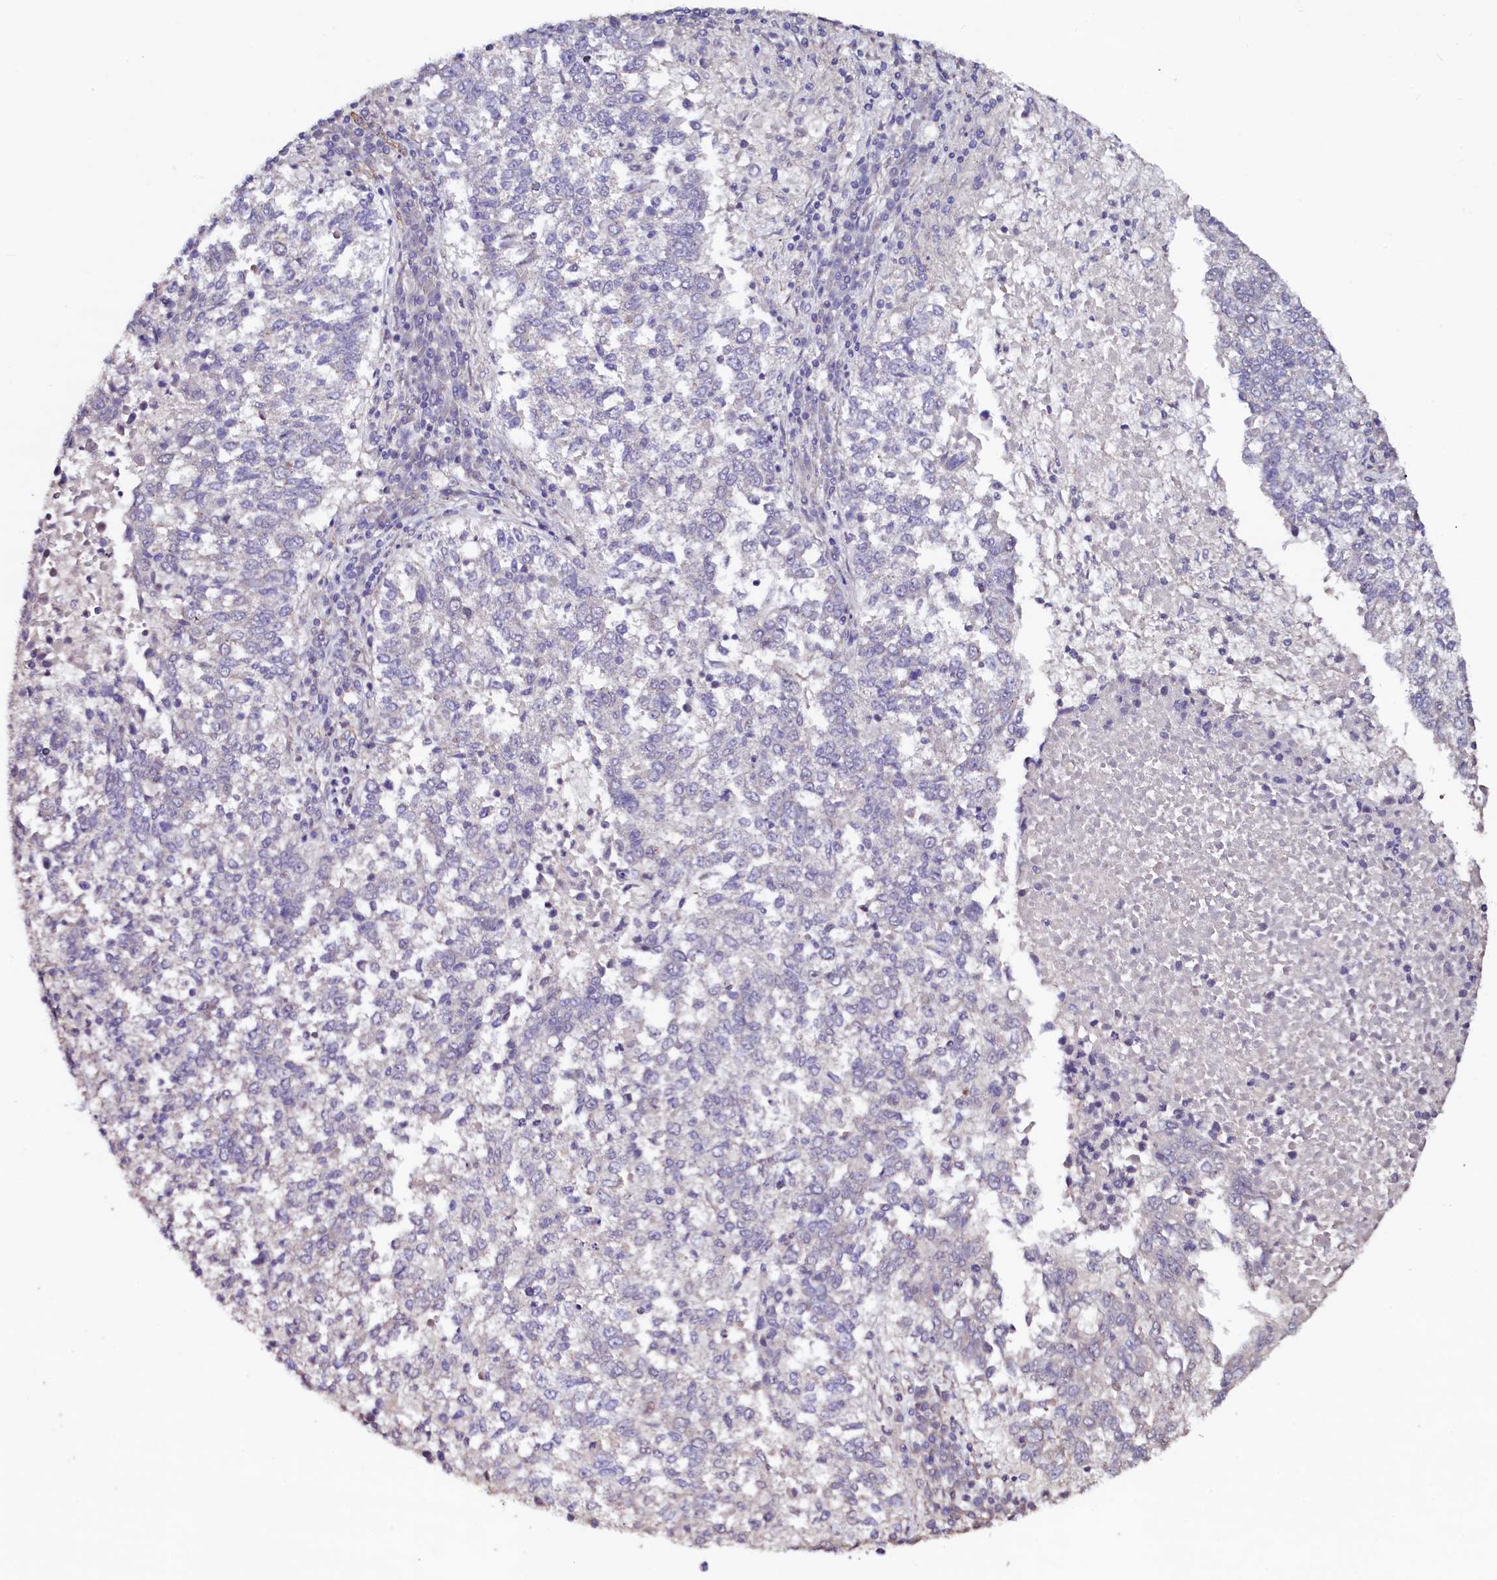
{"staining": {"intensity": "negative", "quantity": "none", "location": "none"}, "tissue": "lung cancer", "cell_type": "Tumor cells", "image_type": "cancer", "snomed": [{"axis": "morphology", "description": "Squamous cell carcinoma, NOS"}, {"axis": "topography", "description": "Lung"}], "caption": "The image exhibits no significant expression in tumor cells of lung squamous cell carcinoma. (DAB (3,3'-diaminobenzidine) immunohistochemistry, high magnification).", "gene": "PALM", "patient": {"sex": "male", "age": 73}}